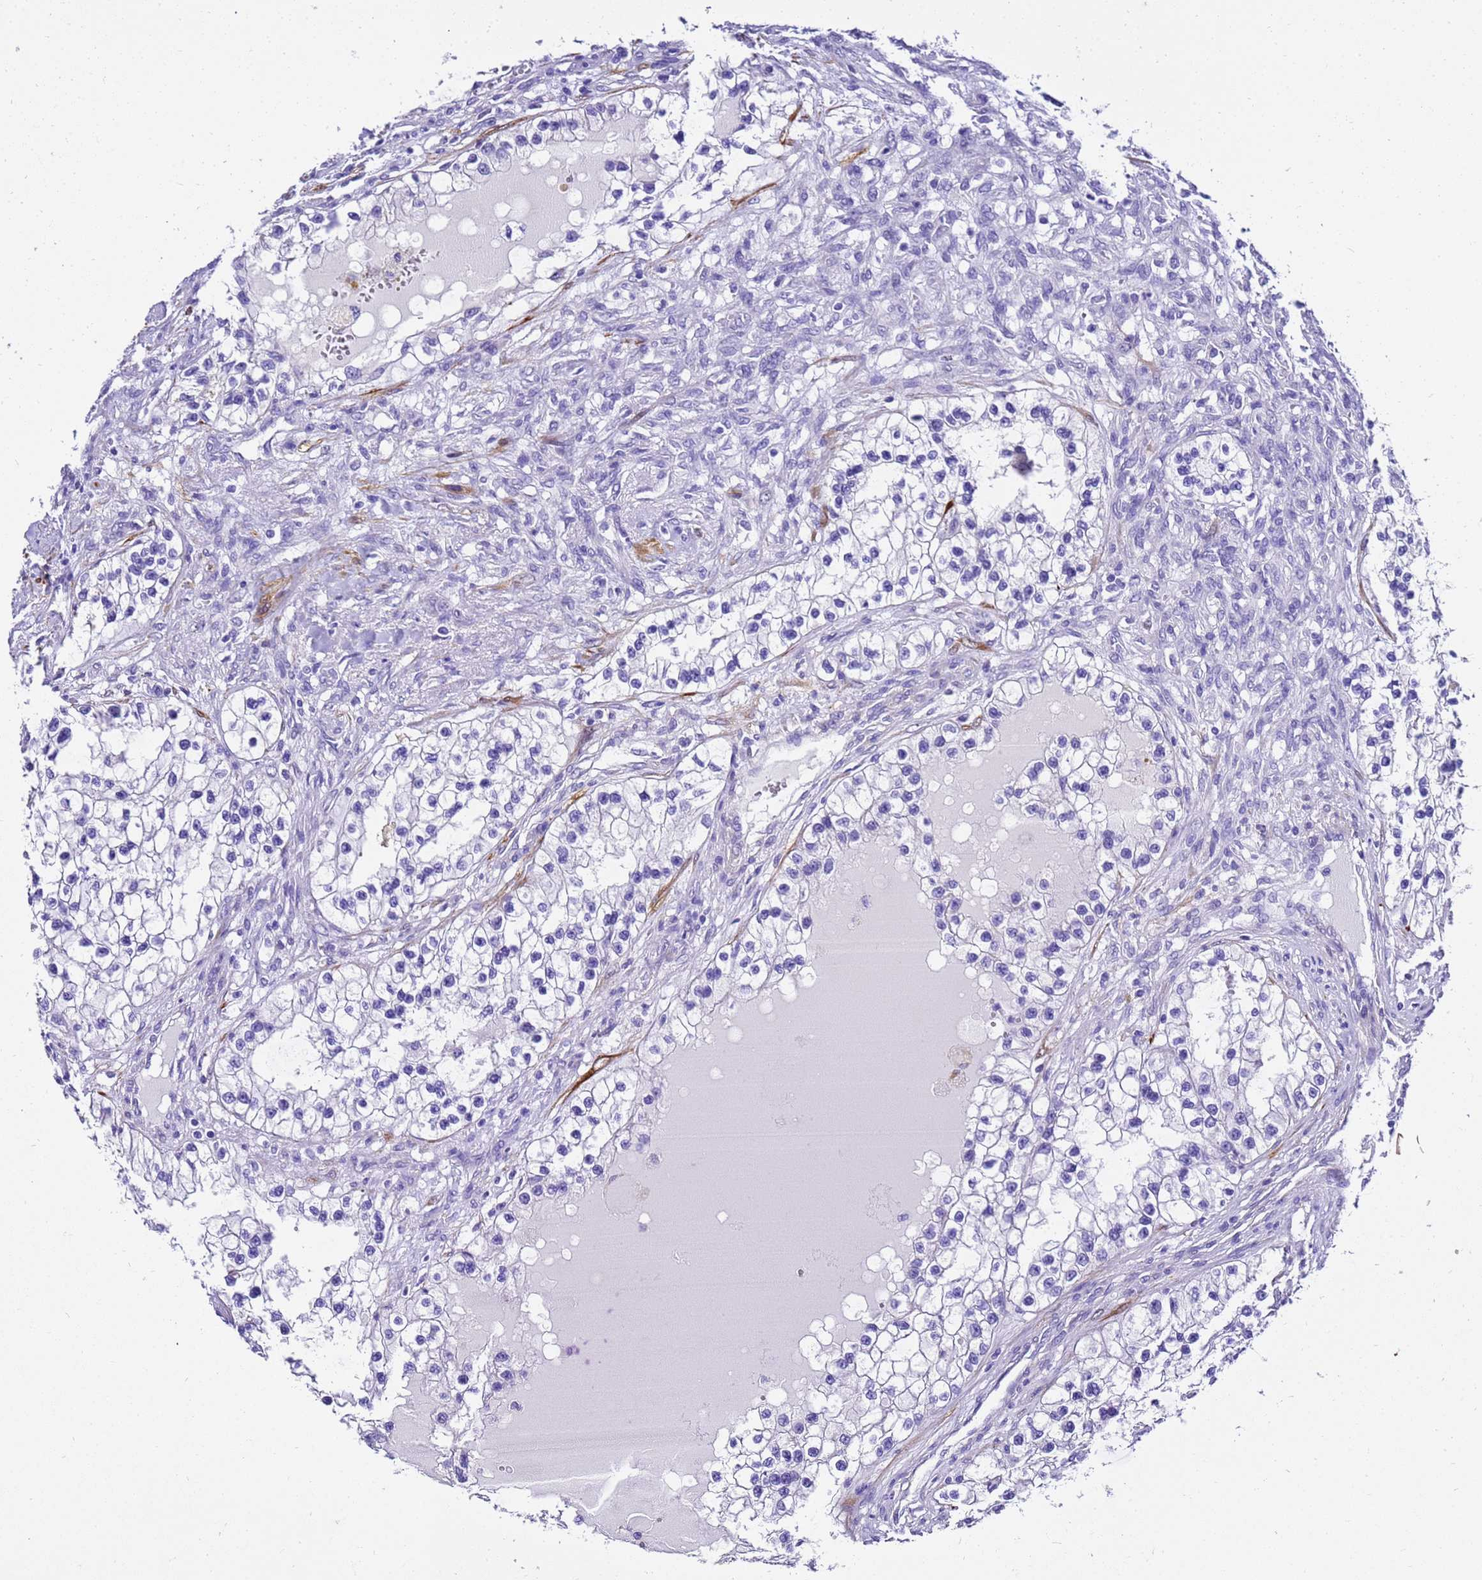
{"staining": {"intensity": "negative", "quantity": "none", "location": "none"}, "tissue": "renal cancer", "cell_type": "Tumor cells", "image_type": "cancer", "snomed": [{"axis": "morphology", "description": "Adenocarcinoma, NOS"}, {"axis": "topography", "description": "Kidney"}], "caption": "DAB immunohistochemical staining of adenocarcinoma (renal) reveals no significant positivity in tumor cells.", "gene": "HSPB6", "patient": {"sex": "female", "age": 57}}